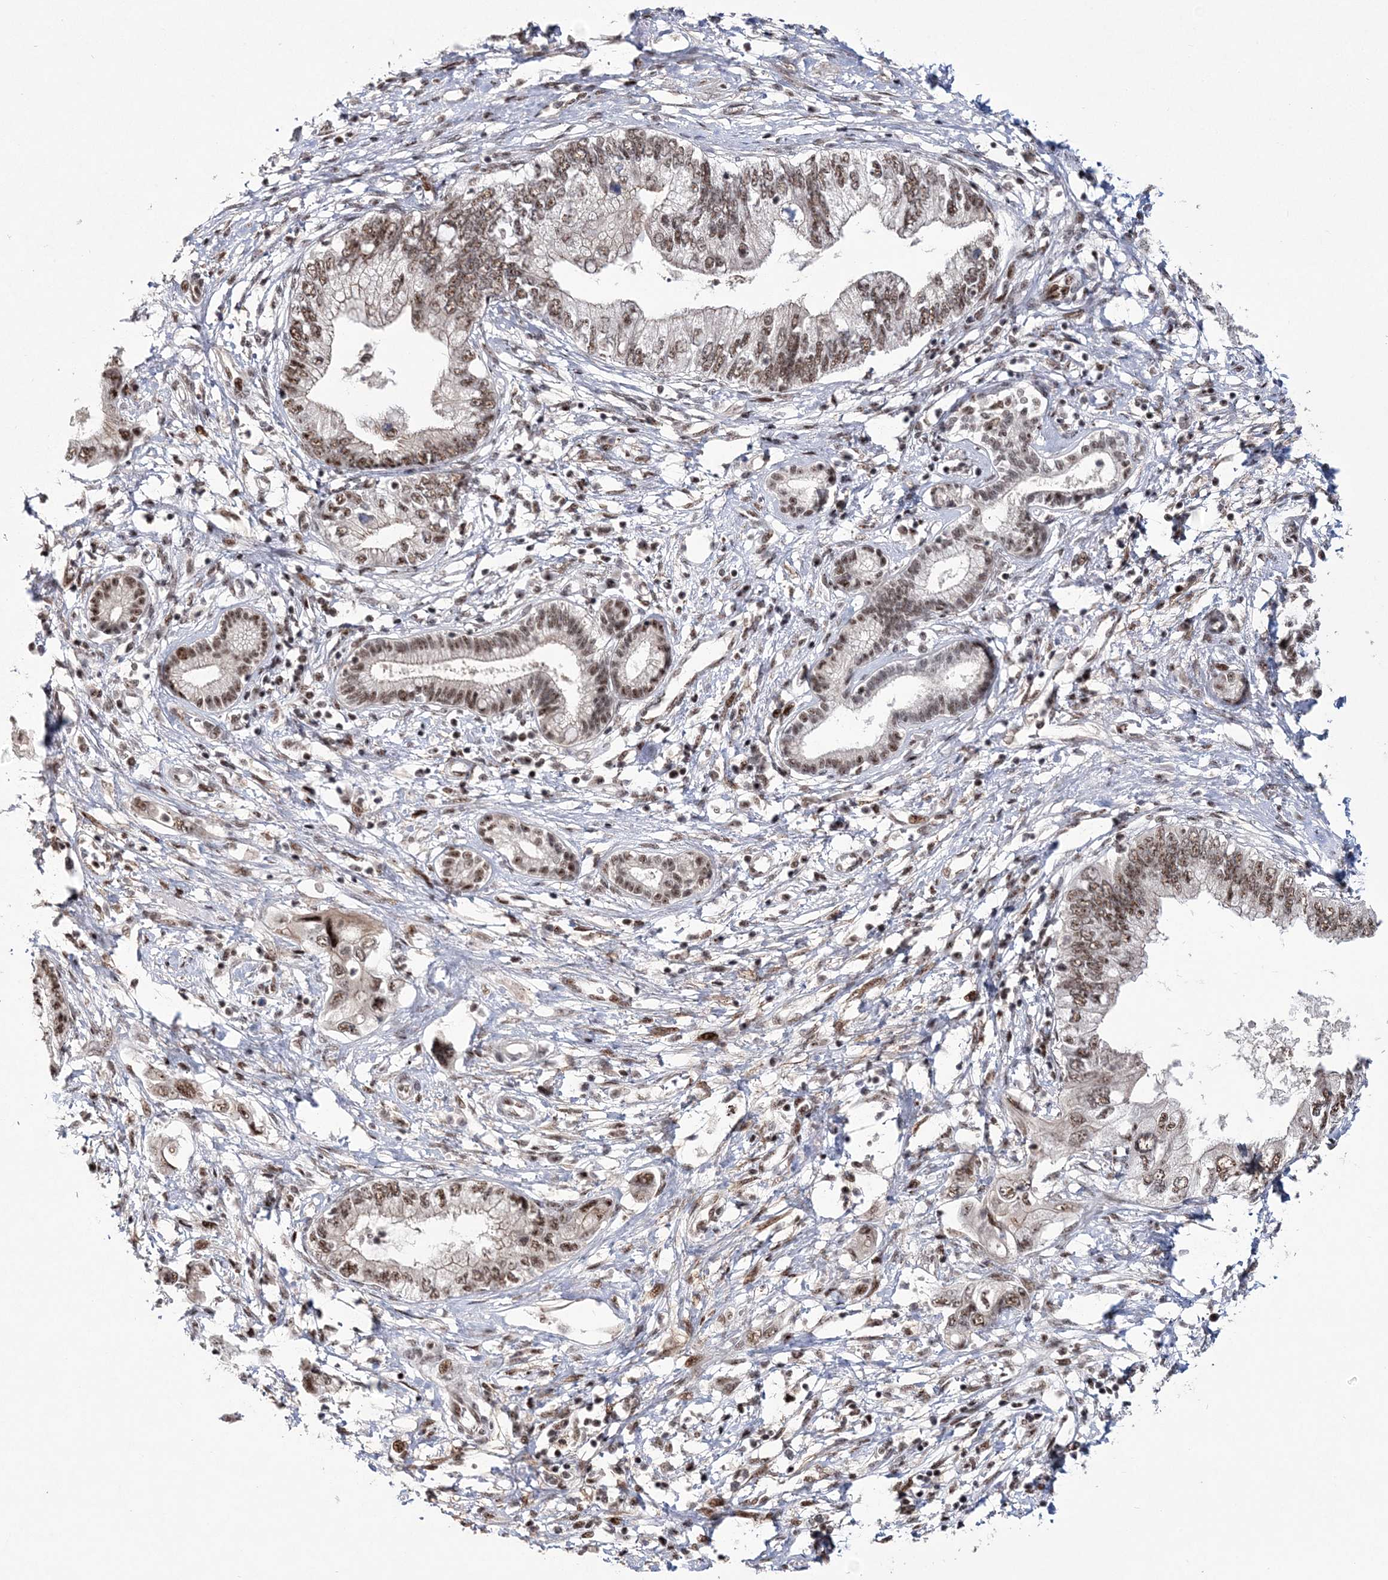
{"staining": {"intensity": "moderate", "quantity": ">75%", "location": "nuclear"}, "tissue": "pancreatic cancer", "cell_type": "Tumor cells", "image_type": "cancer", "snomed": [{"axis": "morphology", "description": "Adenocarcinoma, NOS"}, {"axis": "topography", "description": "Pancreas"}], "caption": "Immunohistochemistry (IHC) of human adenocarcinoma (pancreatic) reveals medium levels of moderate nuclear expression in about >75% of tumor cells.", "gene": "TATDN2", "patient": {"sex": "female", "age": 73}}